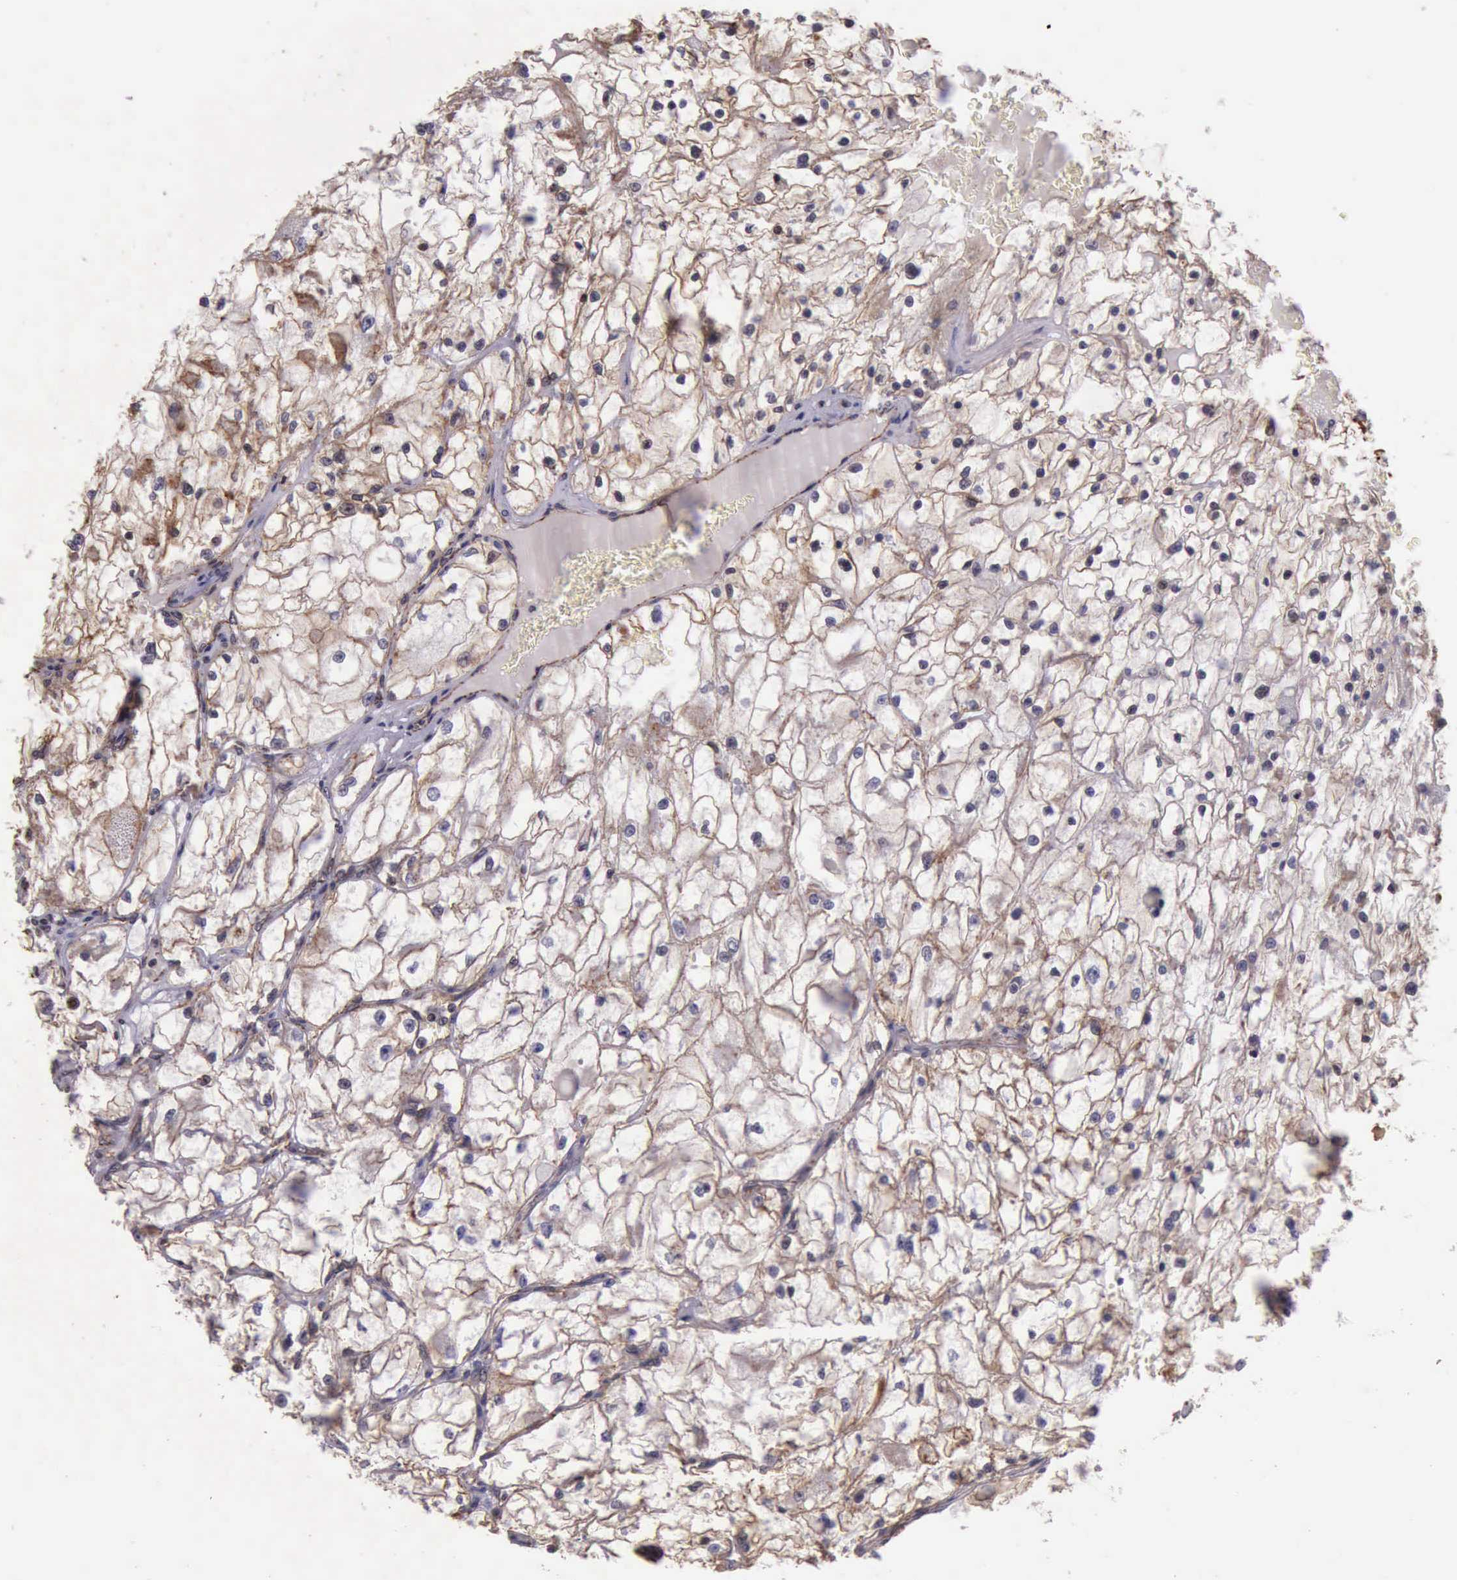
{"staining": {"intensity": "weak", "quantity": "25%-75%", "location": "cytoplasmic/membranous"}, "tissue": "renal cancer", "cell_type": "Tumor cells", "image_type": "cancer", "snomed": [{"axis": "morphology", "description": "Adenocarcinoma, NOS"}, {"axis": "topography", "description": "Kidney"}], "caption": "Tumor cells exhibit low levels of weak cytoplasmic/membranous positivity in approximately 25%-75% of cells in human renal cancer. (DAB = brown stain, brightfield microscopy at high magnification).", "gene": "CTNNB1", "patient": {"sex": "male", "age": 61}}